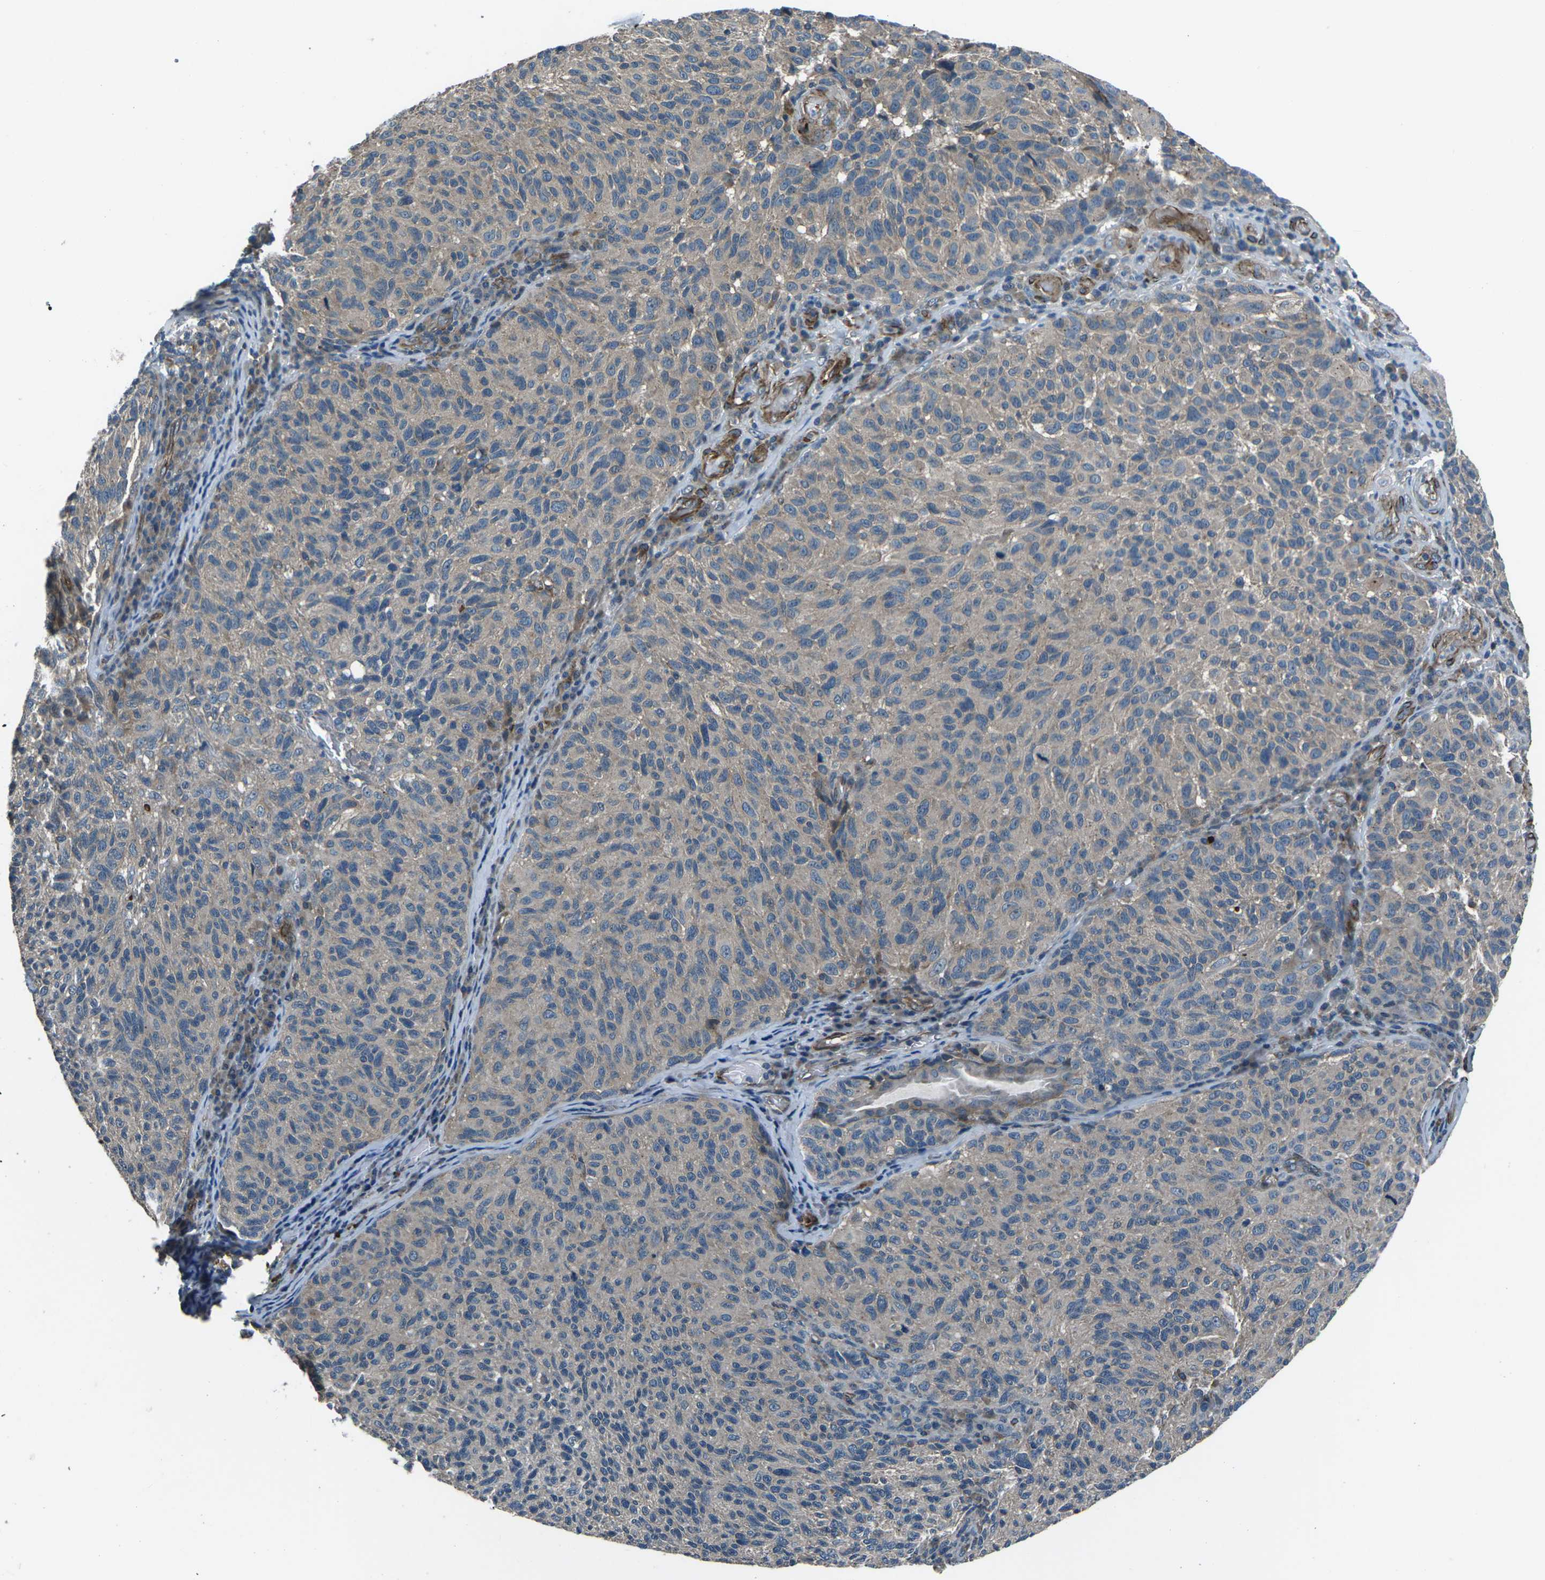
{"staining": {"intensity": "negative", "quantity": "none", "location": "none"}, "tissue": "melanoma", "cell_type": "Tumor cells", "image_type": "cancer", "snomed": [{"axis": "morphology", "description": "Malignant melanoma, NOS"}, {"axis": "topography", "description": "Skin"}], "caption": "This is a histopathology image of immunohistochemistry (IHC) staining of melanoma, which shows no expression in tumor cells. (DAB immunohistochemistry (IHC), high magnification).", "gene": "AFAP1", "patient": {"sex": "female", "age": 73}}